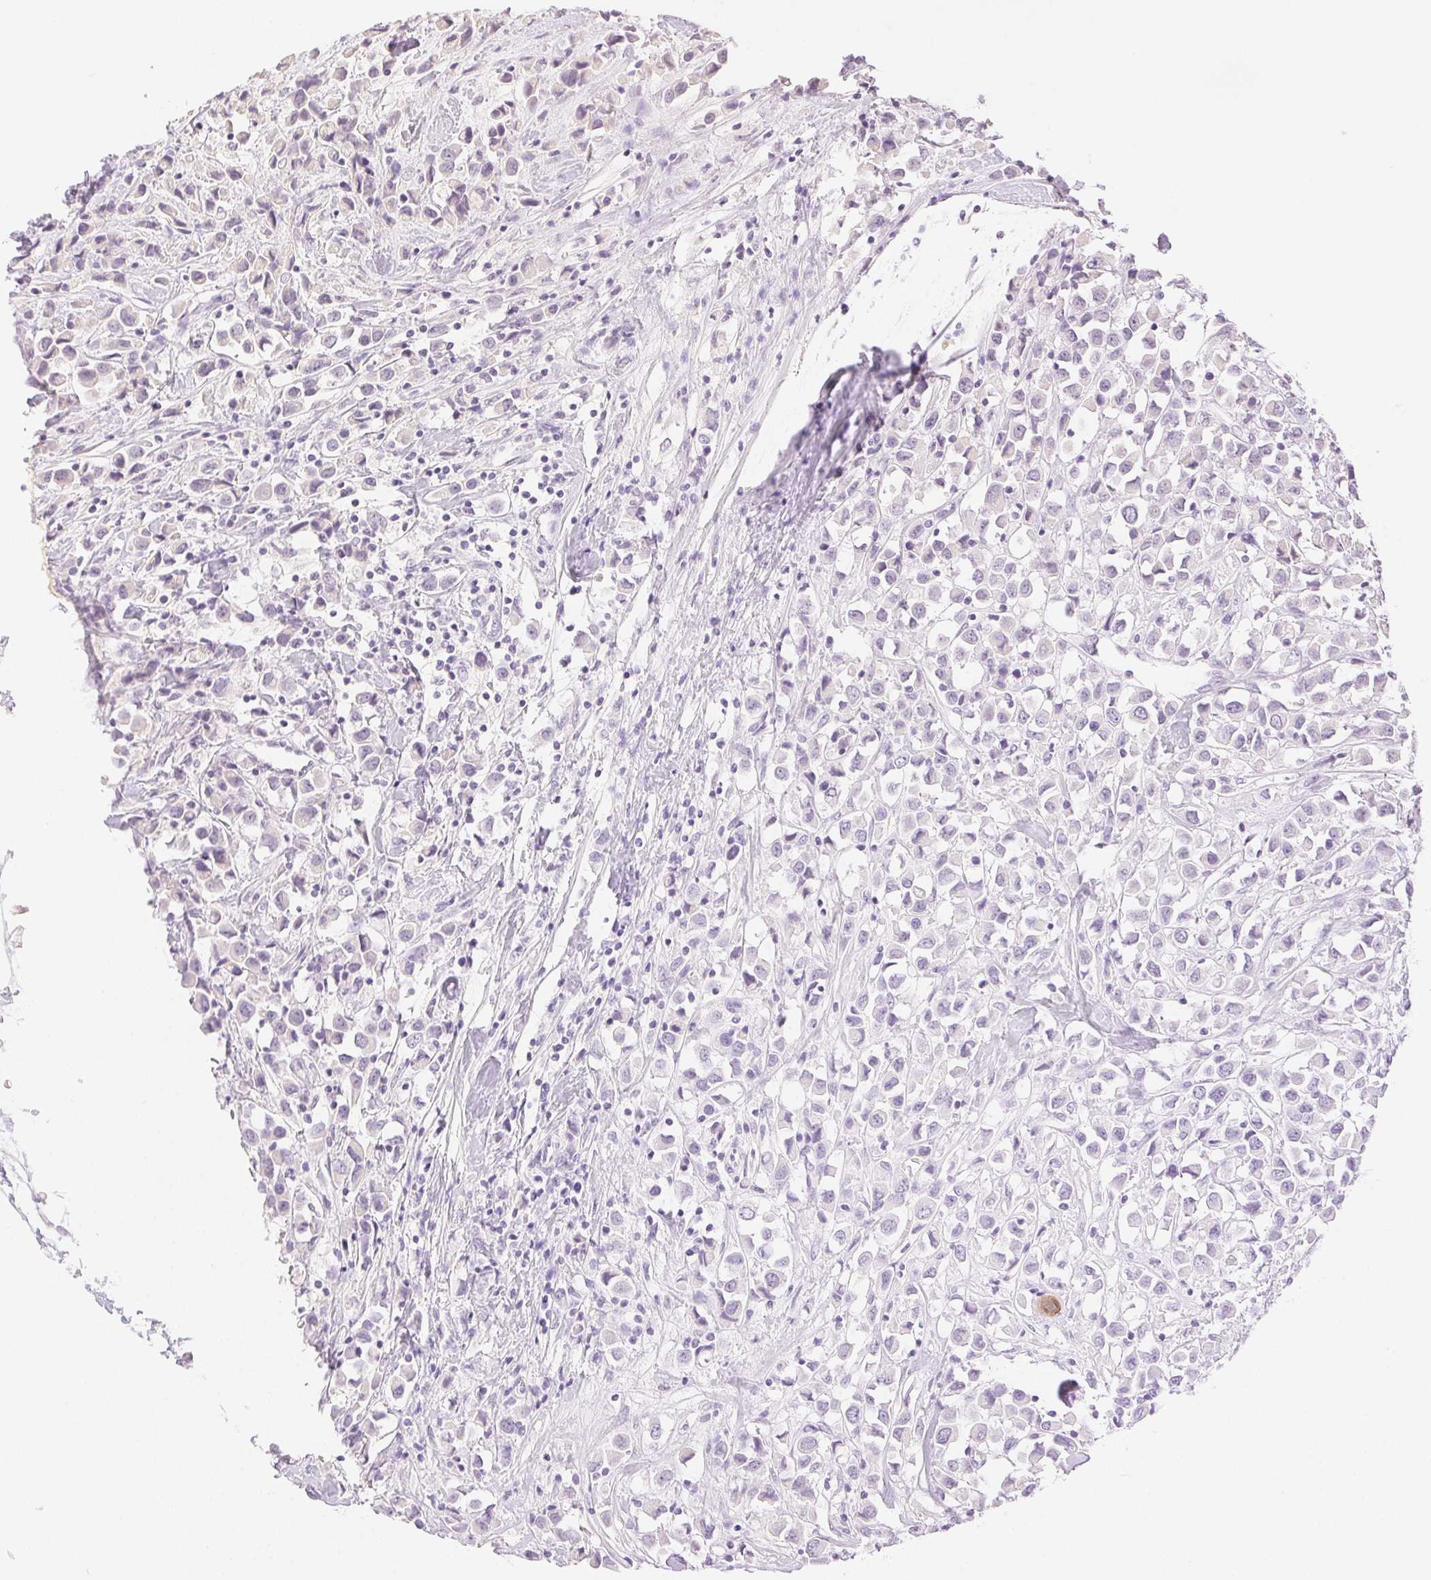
{"staining": {"intensity": "negative", "quantity": "none", "location": "none"}, "tissue": "breast cancer", "cell_type": "Tumor cells", "image_type": "cancer", "snomed": [{"axis": "morphology", "description": "Duct carcinoma"}, {"axis": "topography", "description": "Breast"}], "caption": "IHC image of human breast intraductal carcinoma stained for a protein (brown), which shows no staining in tumor cells.", "gene": "SPACA4", "patient": {"sex": "female", "age": 61}}